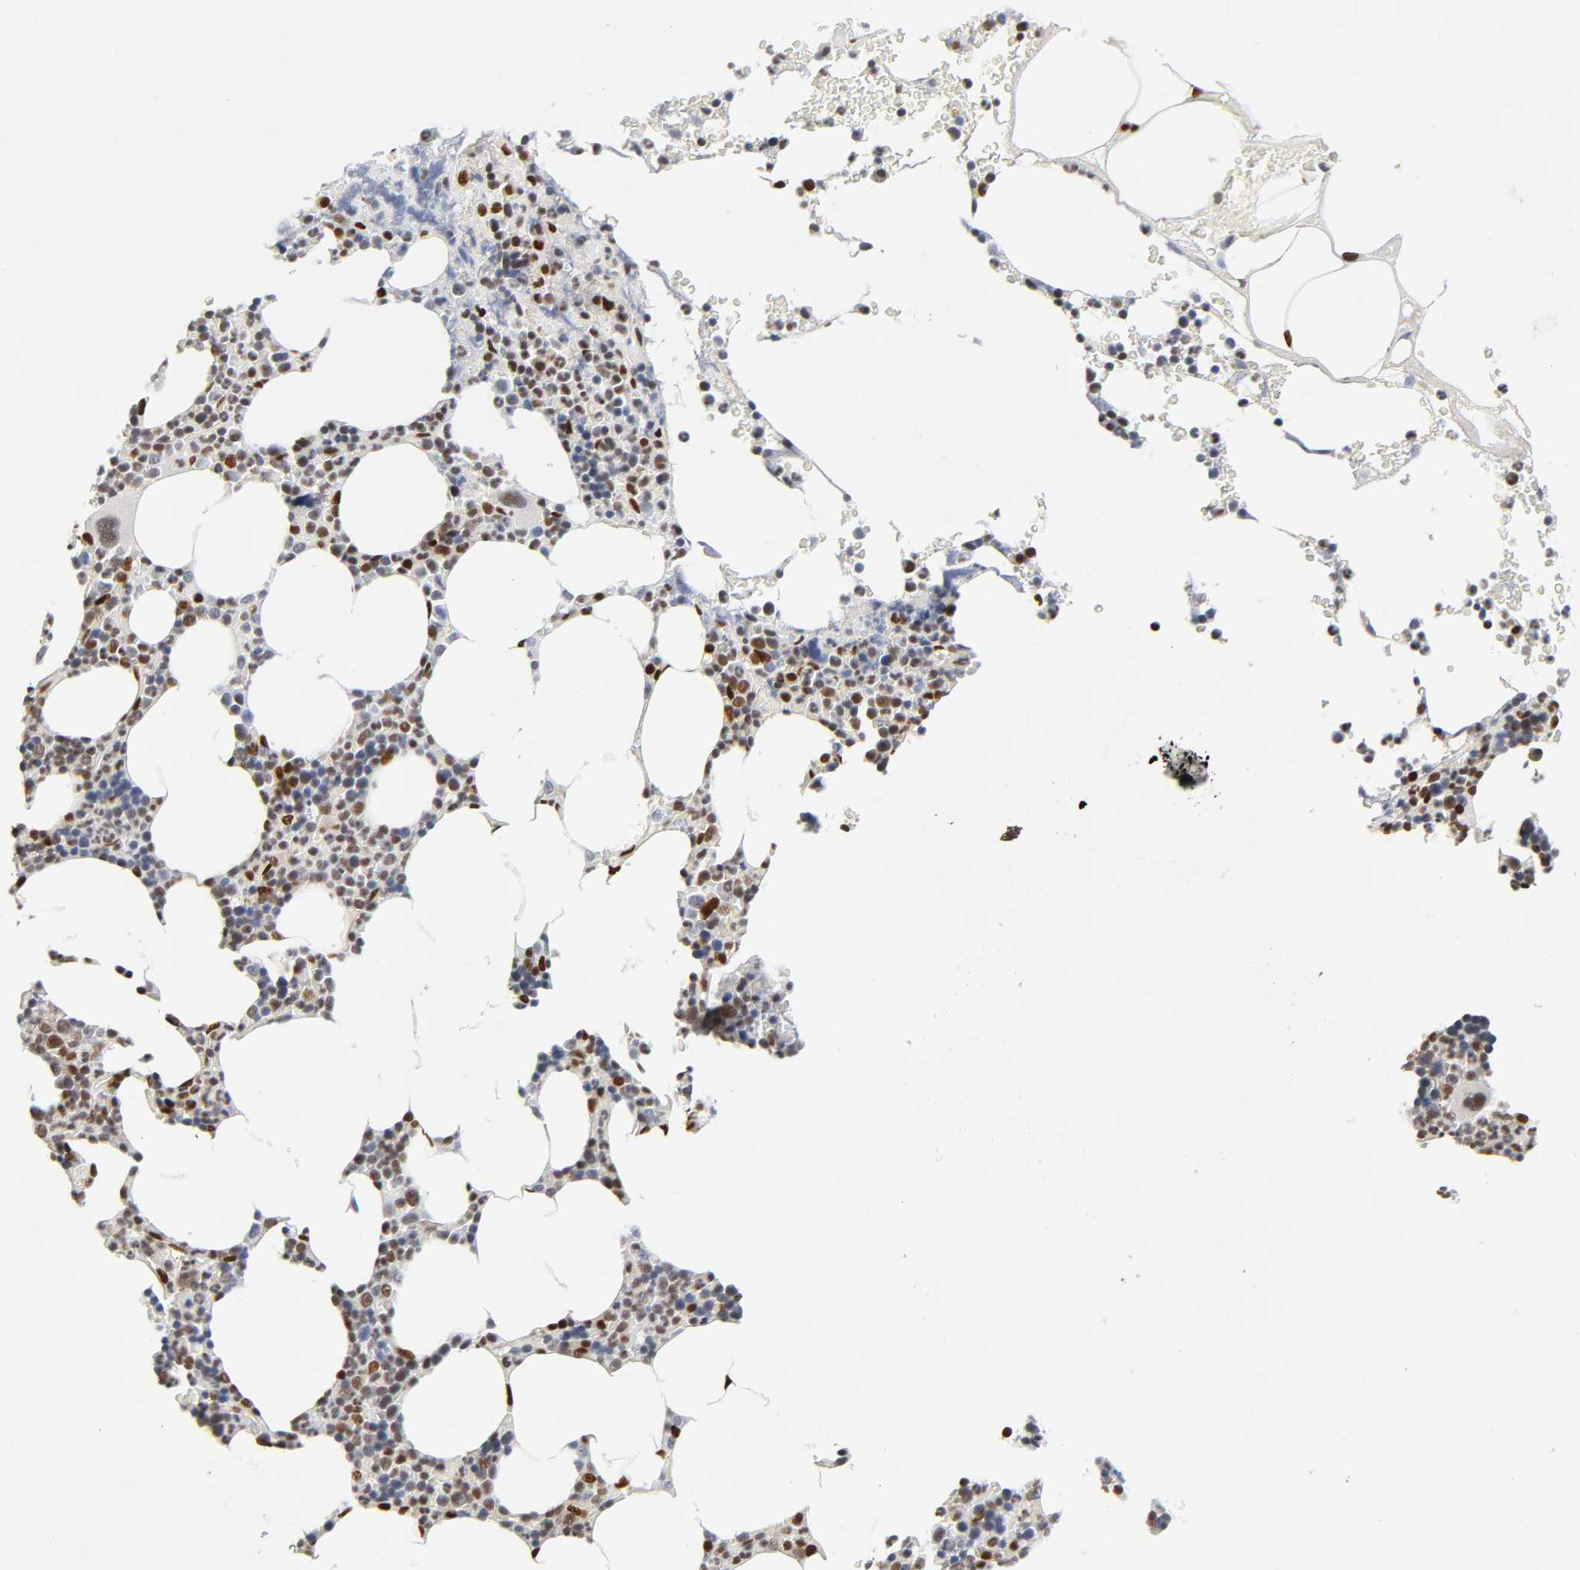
{"staining": {"intensity": "strong", "quantity": "25%-75%", "location": "nuclear"}, "tissue": "bone marrow", "cell_type": "Hematopoietic cells", "image_type": "normal", "snomed": [{"axis": "morphology", "description": "Normal tissue, NOS"}, {"axis": "topography", "description": "Bone marrow"}], "caption": "Bone marrow stained with DAB (3,3'-diaminobenzidine) immunohistochemistry demonstrates high levels of strong nuclear staining in approximately 25%-75% of hematopoietic cells. (brown staining indicates protein expression, while blue staining denotes nuclei).", "gene": "NR3C1", "patient": {"sex": "female", "age": 66}}